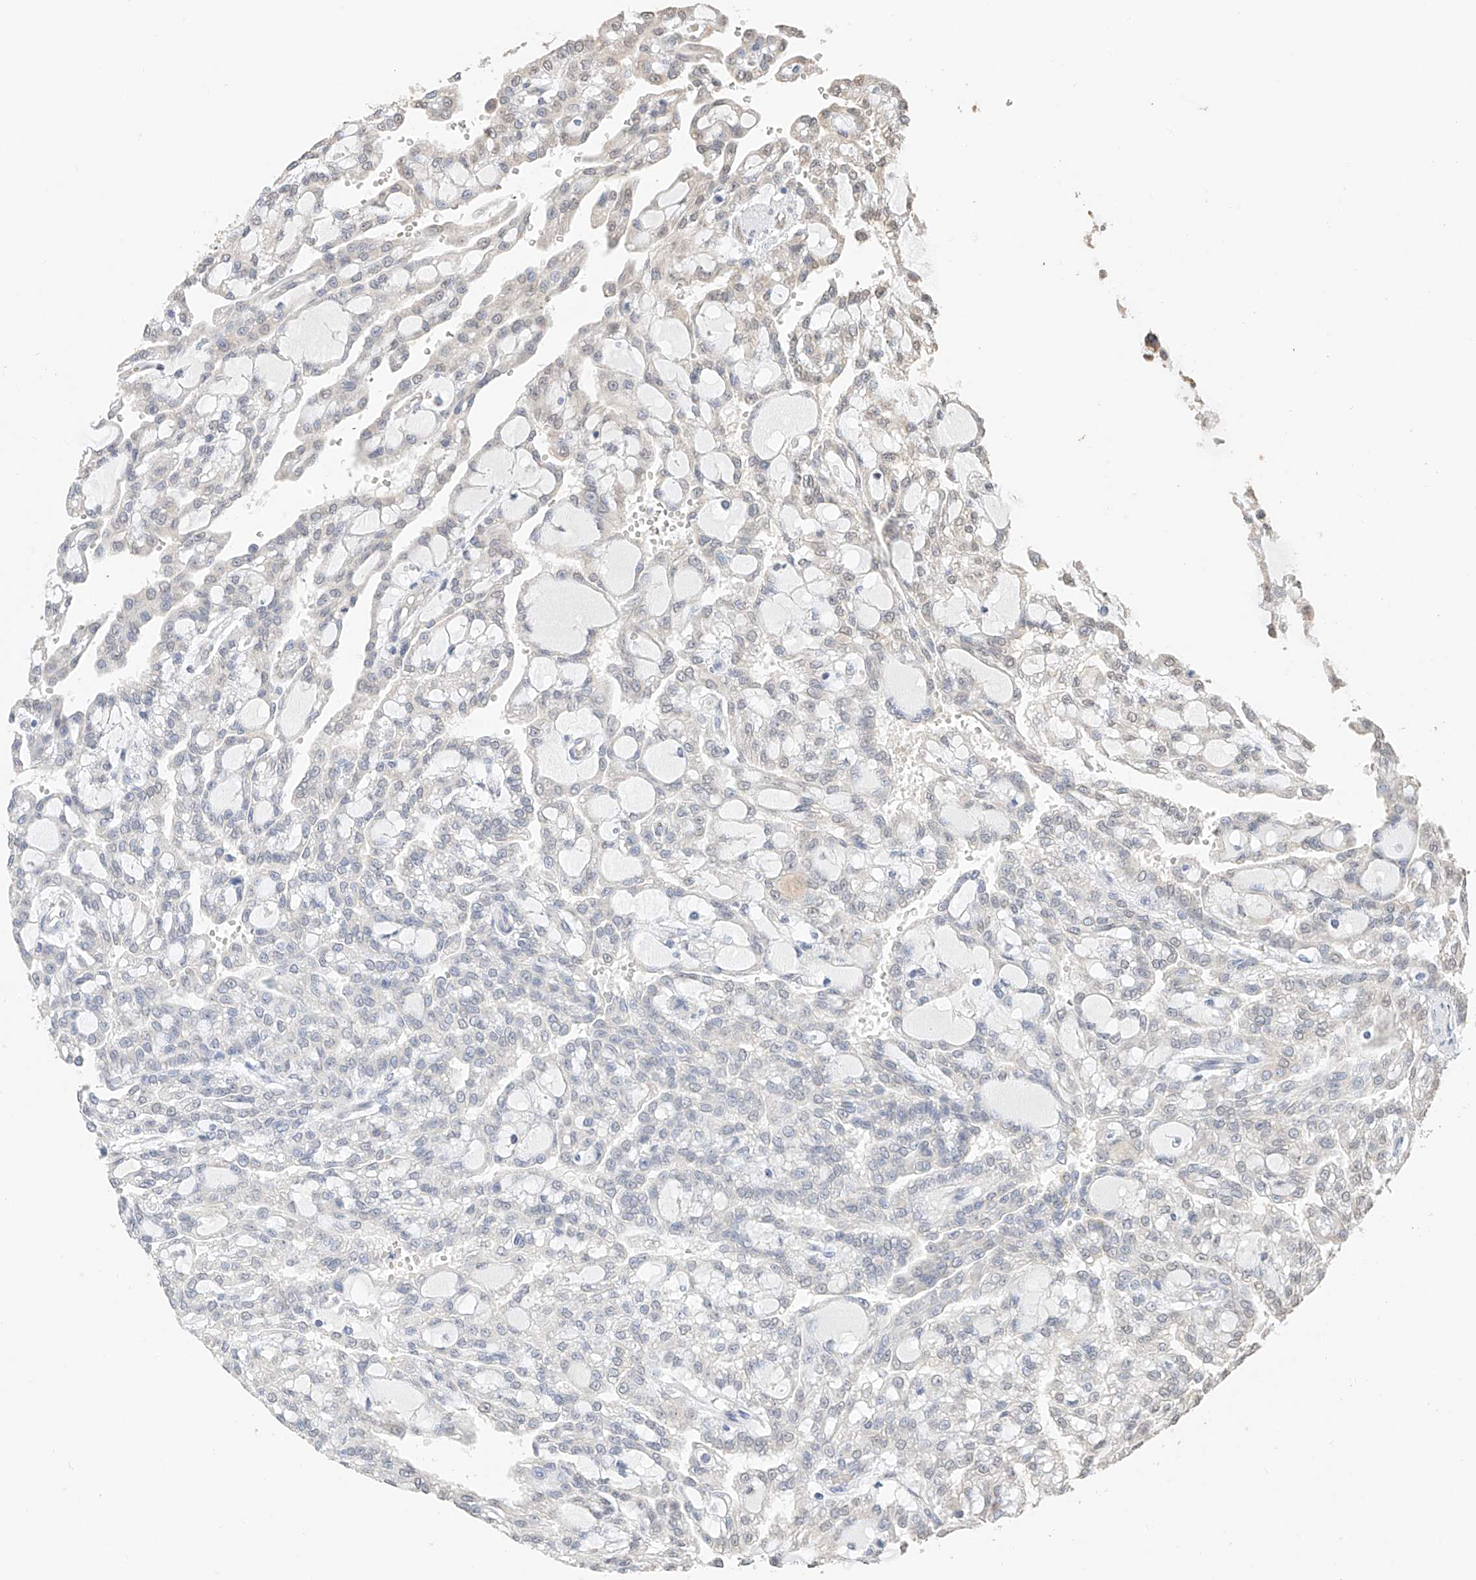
{"staining": {"intensity": "negative", "quantity": "none", "location": "none"}, "tissue": "renal cancer", "cell_type": "Tumor cells", "image_type": "cancer", "snomed": [{"axis": "morphology", "description": "Adenocarcinoma, NOS"}, {"axis": "topography", "description": "Kidney"}], "caption": "High magnification brightfield microscopy of renal cancer (adenocarcinoma) stained with DAB (brown) and counterstained with hematoxylin (blue): tumor cells show no significant positivity.", "gene": "IL22RA2", "patient": {"sex": "male", "age": 63}}